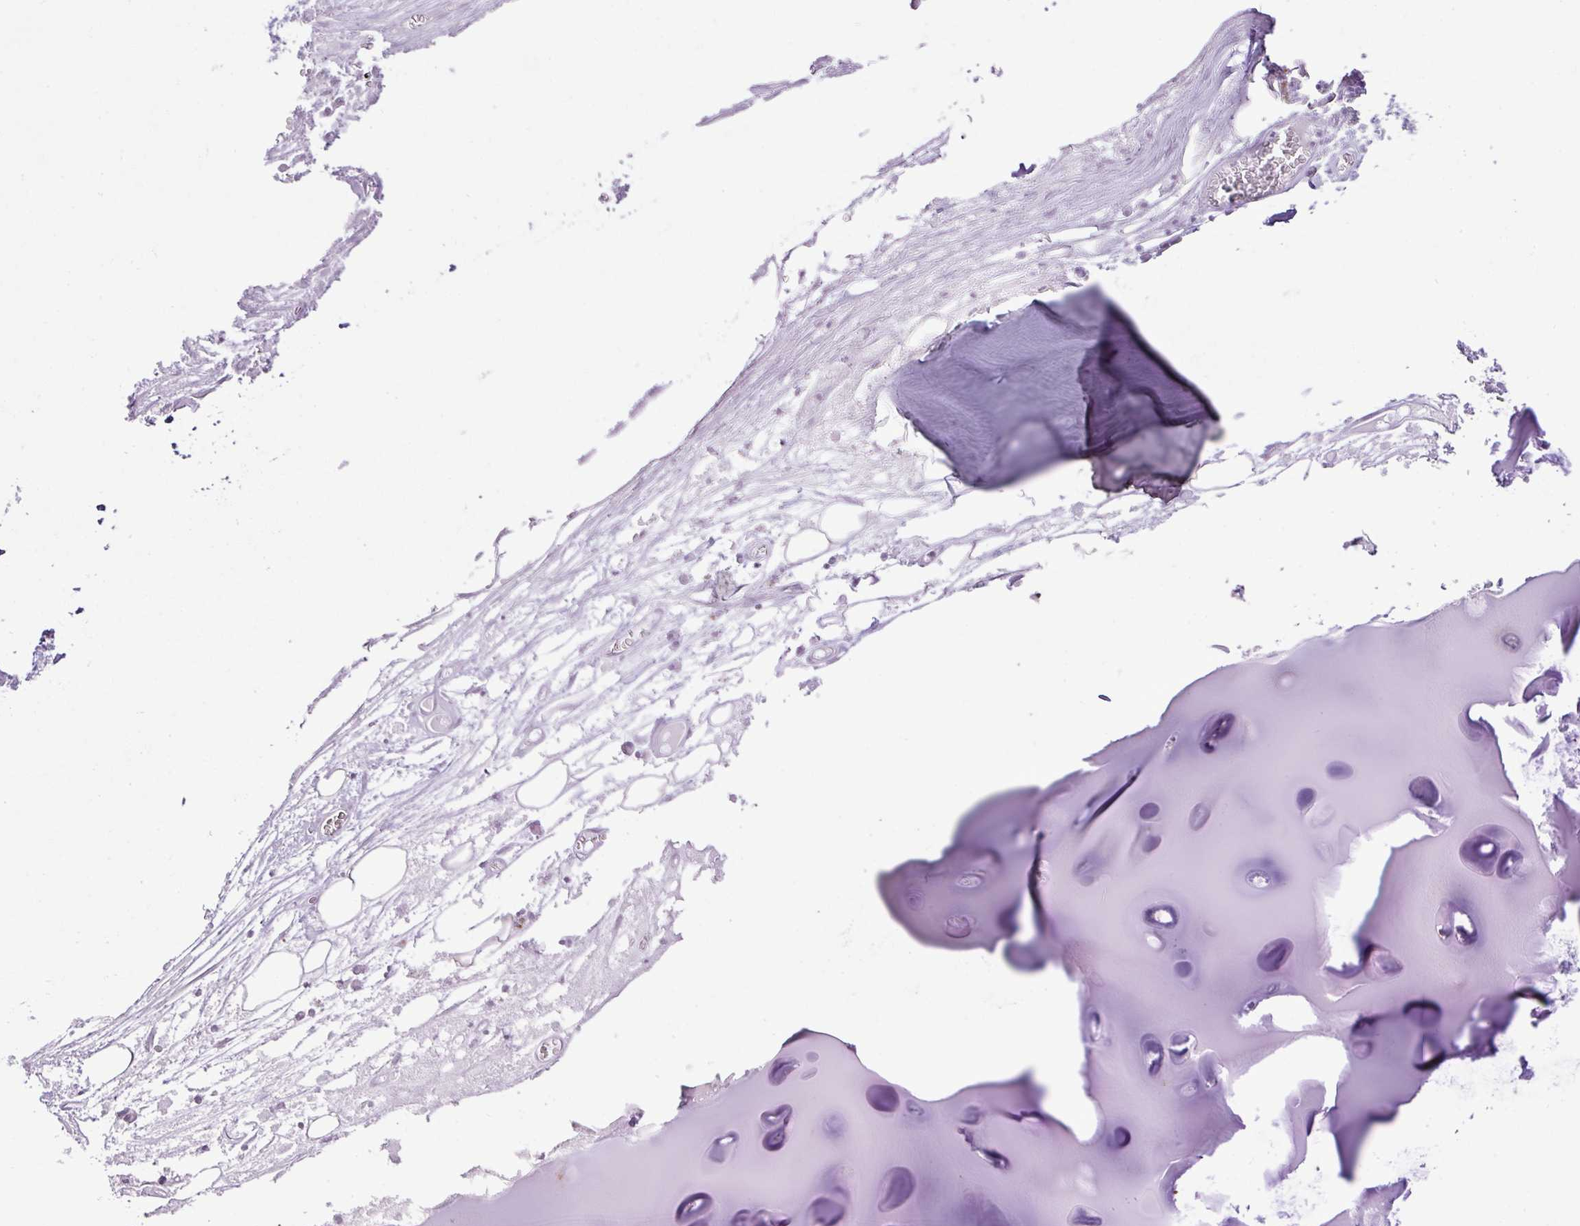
{"staining": {"intensity": "negative", "quantity": "none", "location": "none"}, "tissue": "adipose tissue", "cell_type": "Adipocytes", "image_type": "normal", "snomed": [{"axis": "morphology", "description": "Normal tissue, NOS"}, {"axis": "topography", "description": "Cartilage tissue"}], "caption": "Immunohistochemistry (IHC) image of normal adipose tissue stained for a protein (brown), which shows no staining in adipocytes.", "gene": "DNAJB13", "patient": {"sex": "male", "age": 57}}